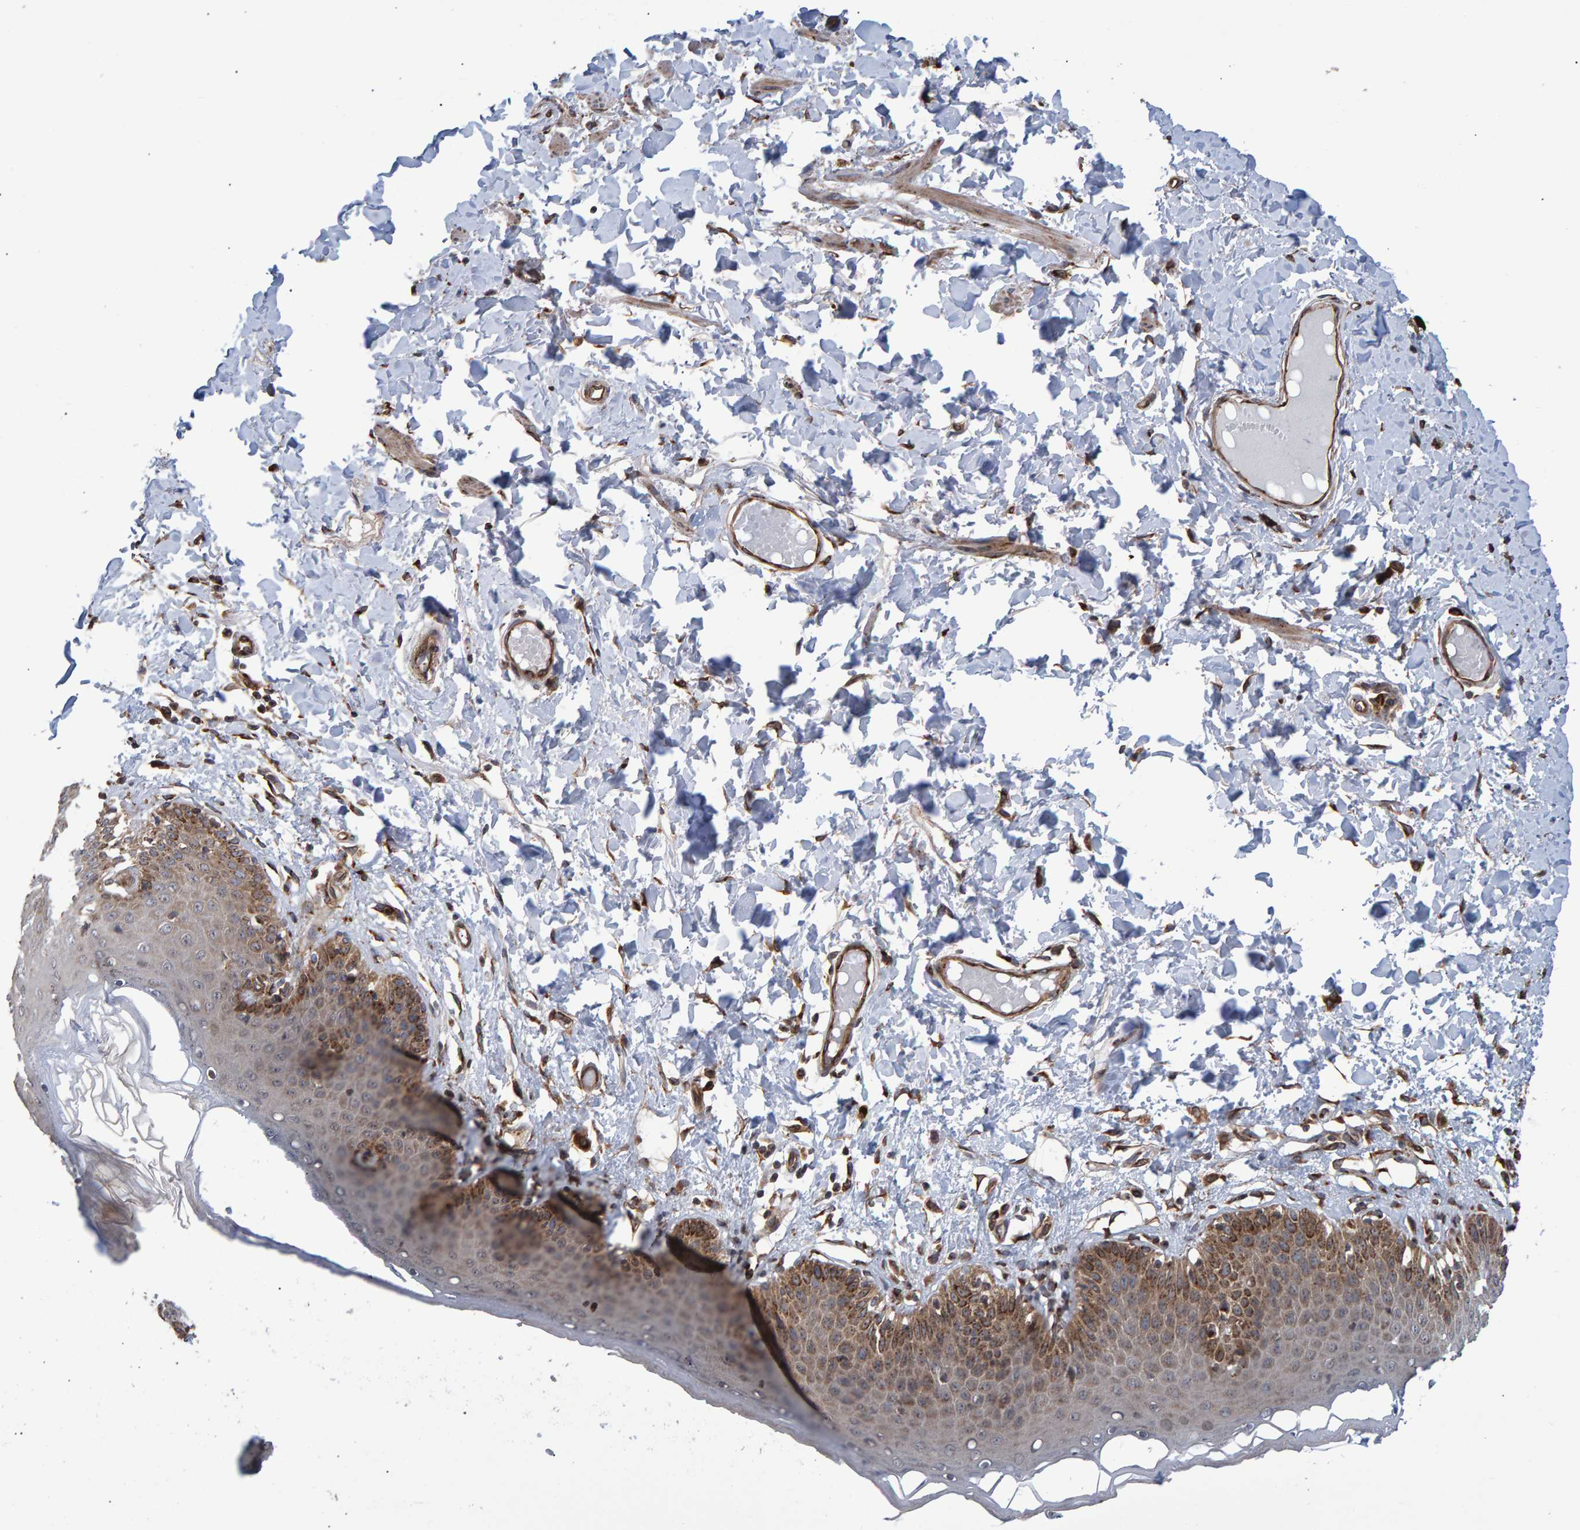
{"staining": {"intensity": "moderate", "quantity": ">75%", "location": "cytoplasmic/membranous"}, "tissue": "skin", "cell_type": "Epidermal cells", "image_type": "normal", "snomed": [{"axis": "morphology", "description": "Normal tissue, NOS"}, {"axis": "topography", "description": "Vulva"}], "caption": "Protein staining of benign skin demonstrates moderate cytoplasmic/membranous staining in approximately >75% of epidermal cells. (DAB IHC with brightfield microscopy, high magnification).", "gene": "FAM117A", "patient": {"sex": "female", "age": 66}}